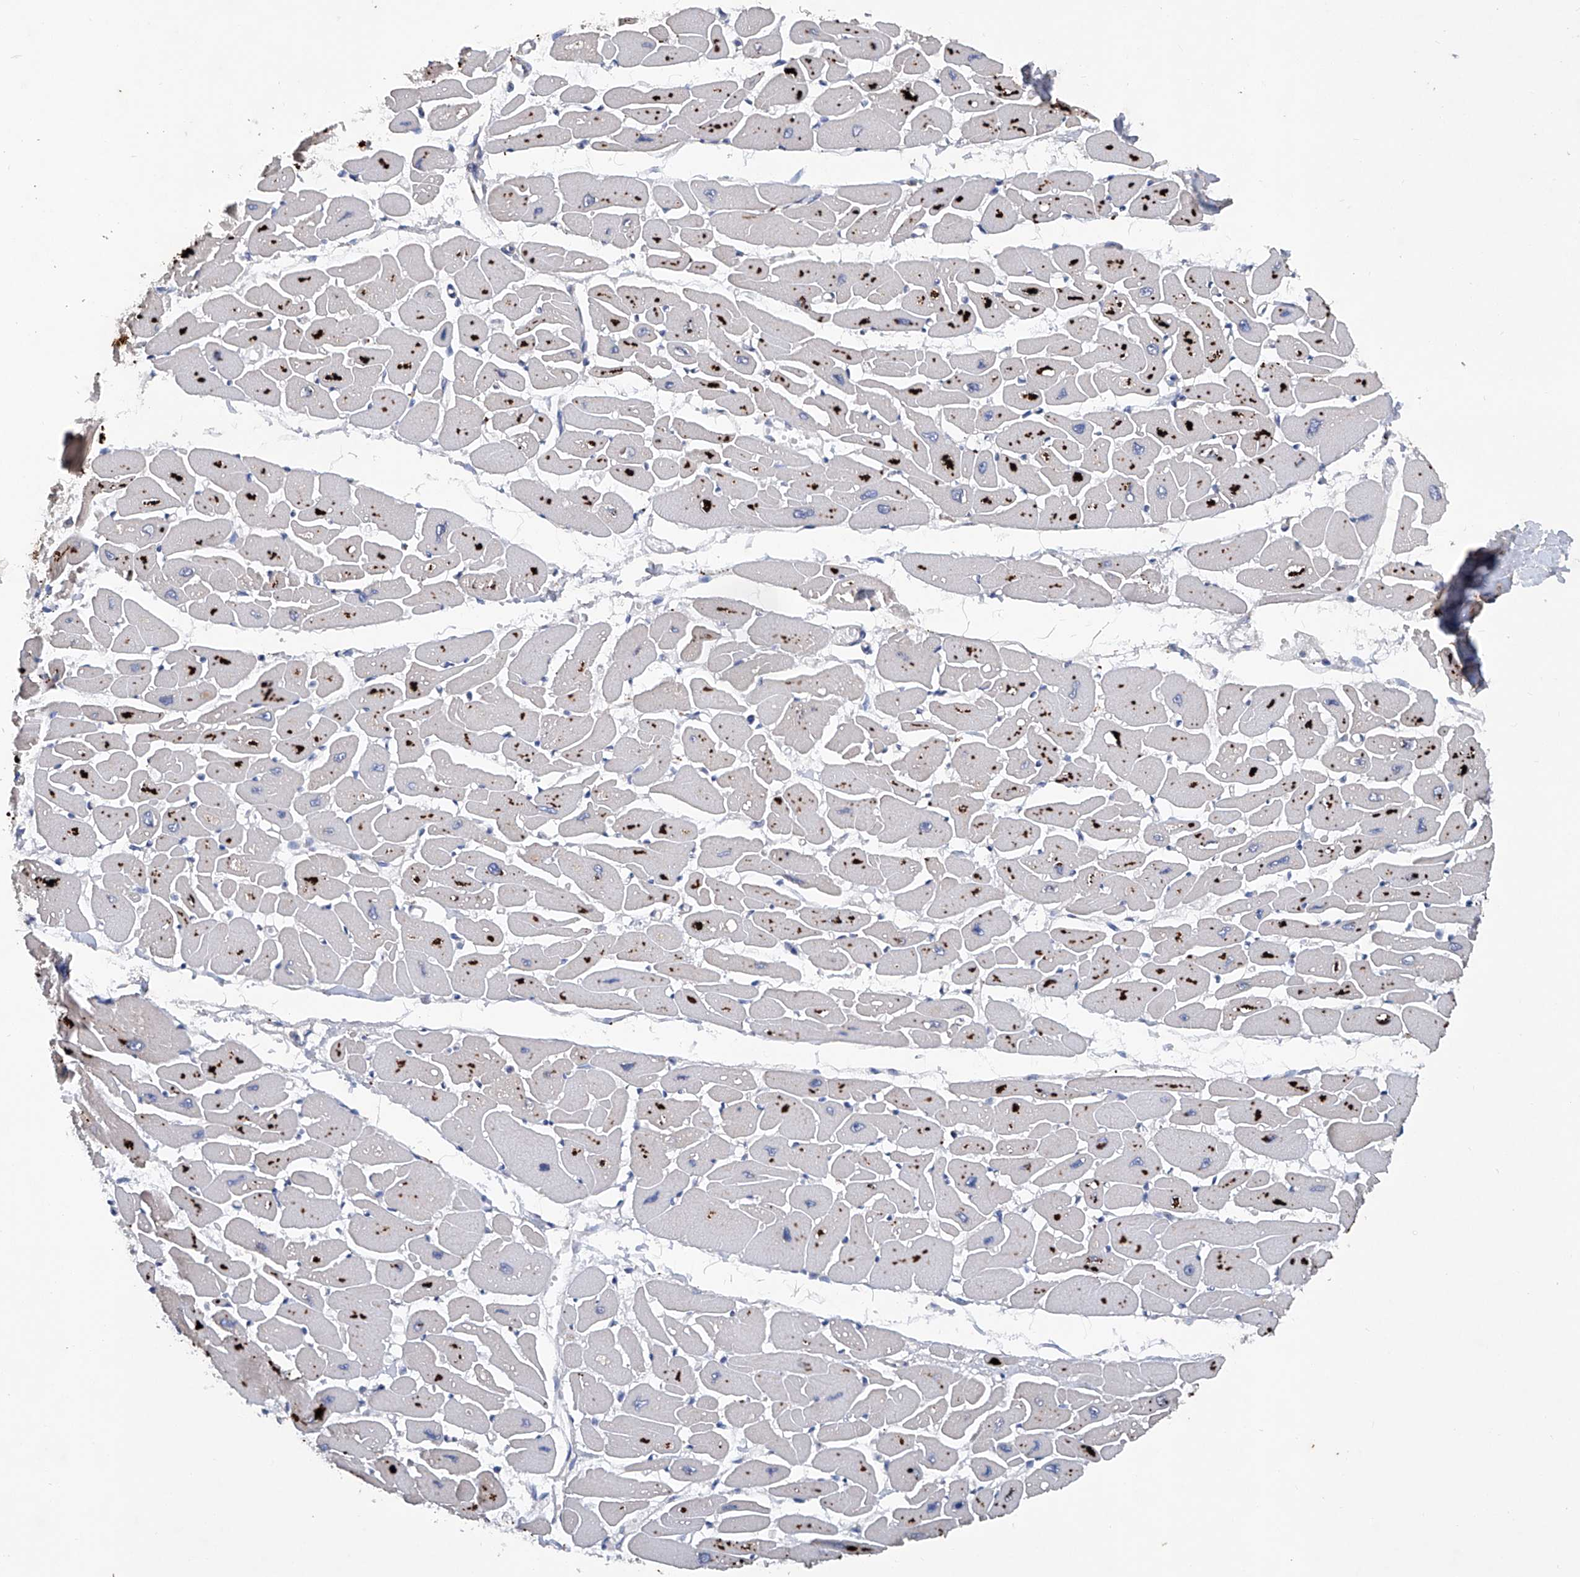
{"staining": {"intensity": "strong", "quantity": "25%-75%", "location": "cytoplasmic/membranous"}, "tissue": "heart muscle", "cell_type": "Cardiomyocytes", "image_type": "normal", "snomed": [{"axis": "morphology", "description": "Normal tissue, NOS"}, {"axis": "topography", "description": "Heart"}], "caption": "An image of heart muscle stained for a protein shows strong cytoplasmic/membranous brown staining in cardiomyocytes. (DAB (3,3'-diaminobenzidine) IHC with brightfield microscopy, high magnification).", "gene": "ASCC3", "patient": {"sex": "female", "age": 54}}